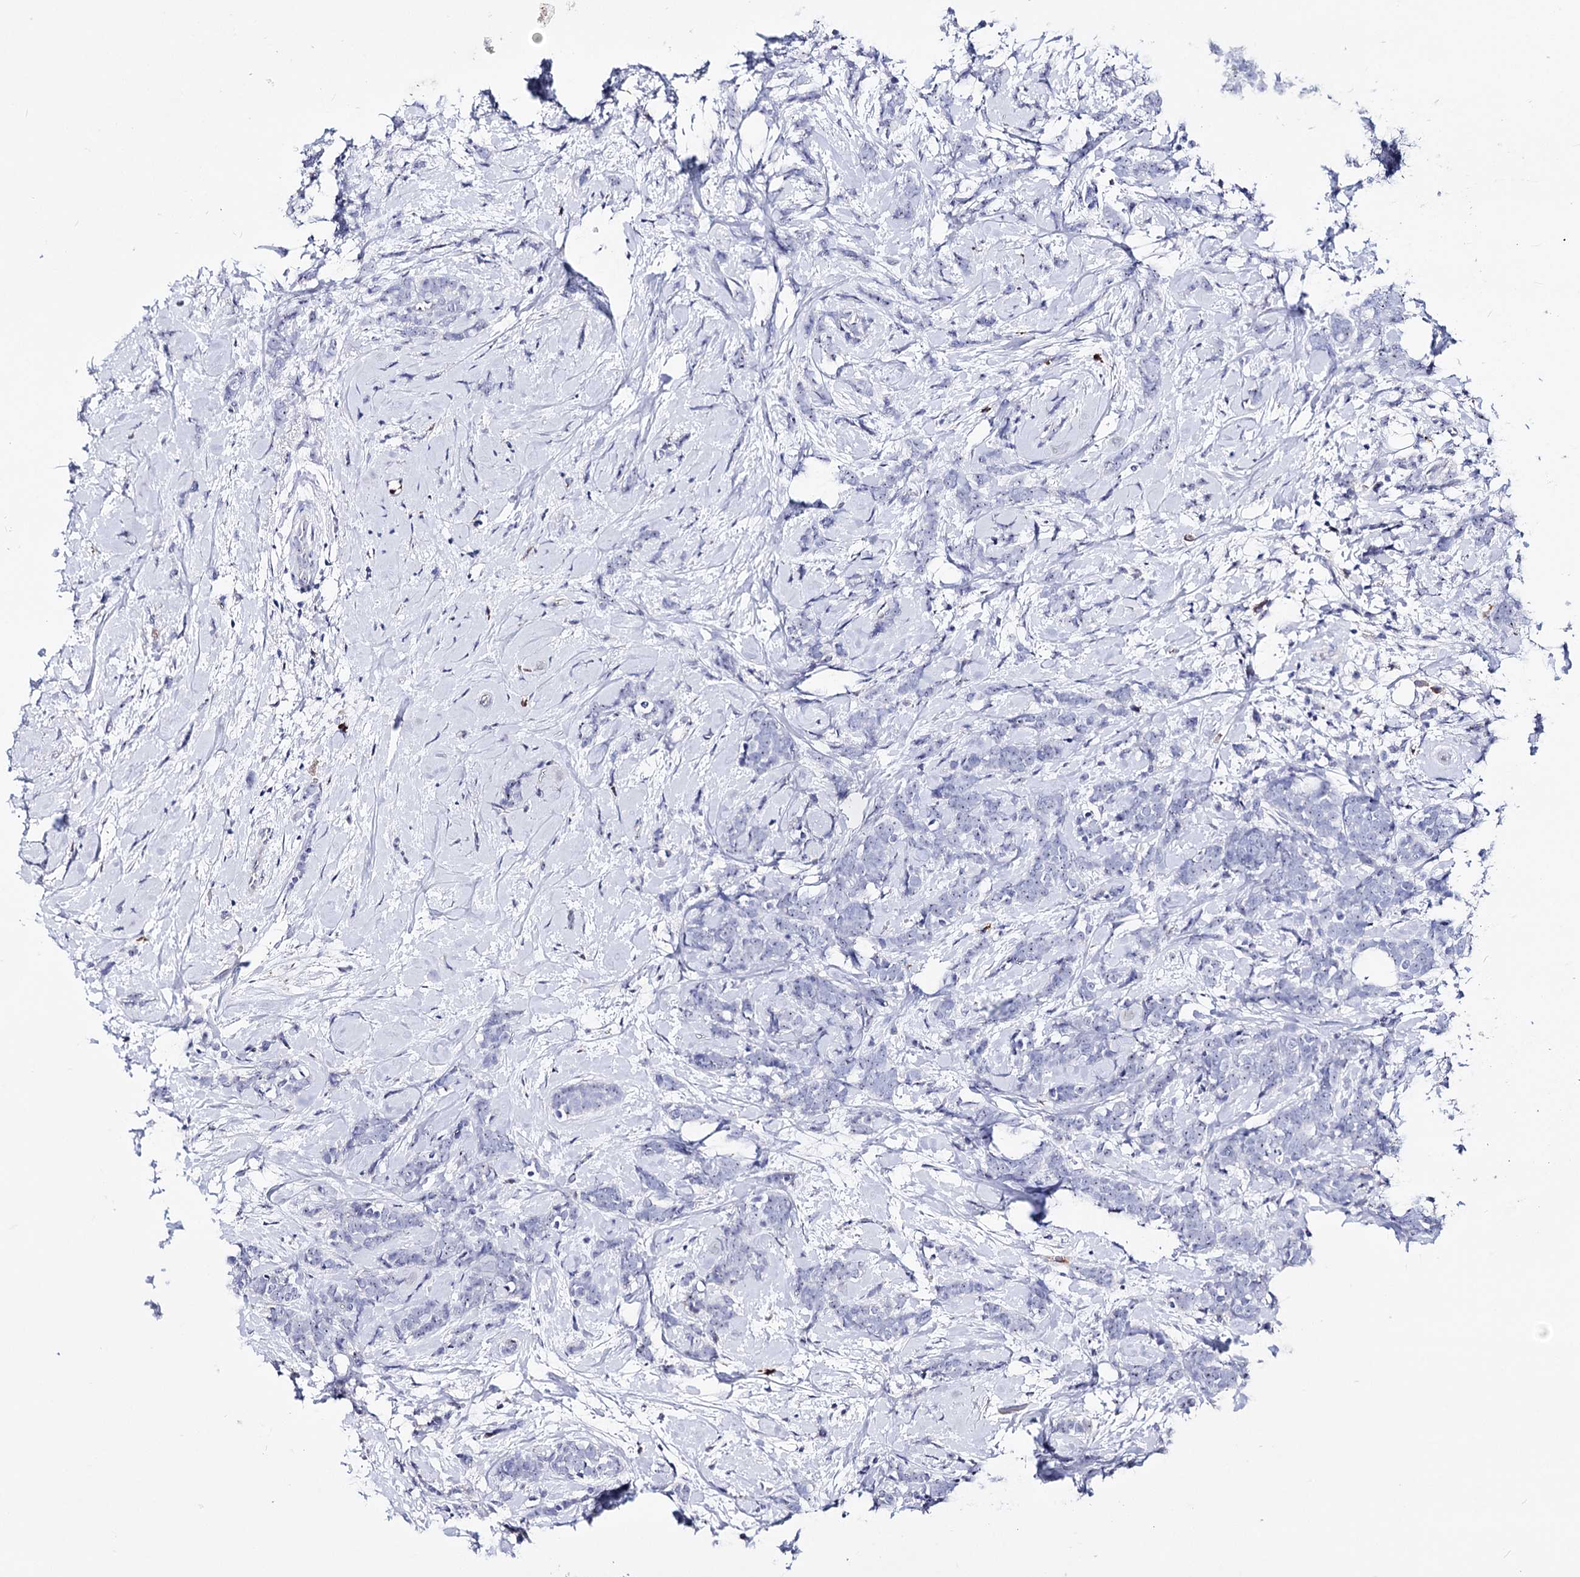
{"staining": {"intensity": "negative", "quantity": "none", "location": "none"}, "tissue": "breast cancer", "cell_type": "Tumor cells", "image_type": "cancer", "snomed": [{"axis": "morphology", "description": "Lobular carcinoma"}, {"axis": "topography", "description": "Breast"}], "caption": "This is an immunohistochemistry (IHC) histopathology image of lobular carcinoma (breast). There is no expression in tumor cells.", "gene": "PCGF5", "patient": {"sex": "female", "age": 58}}